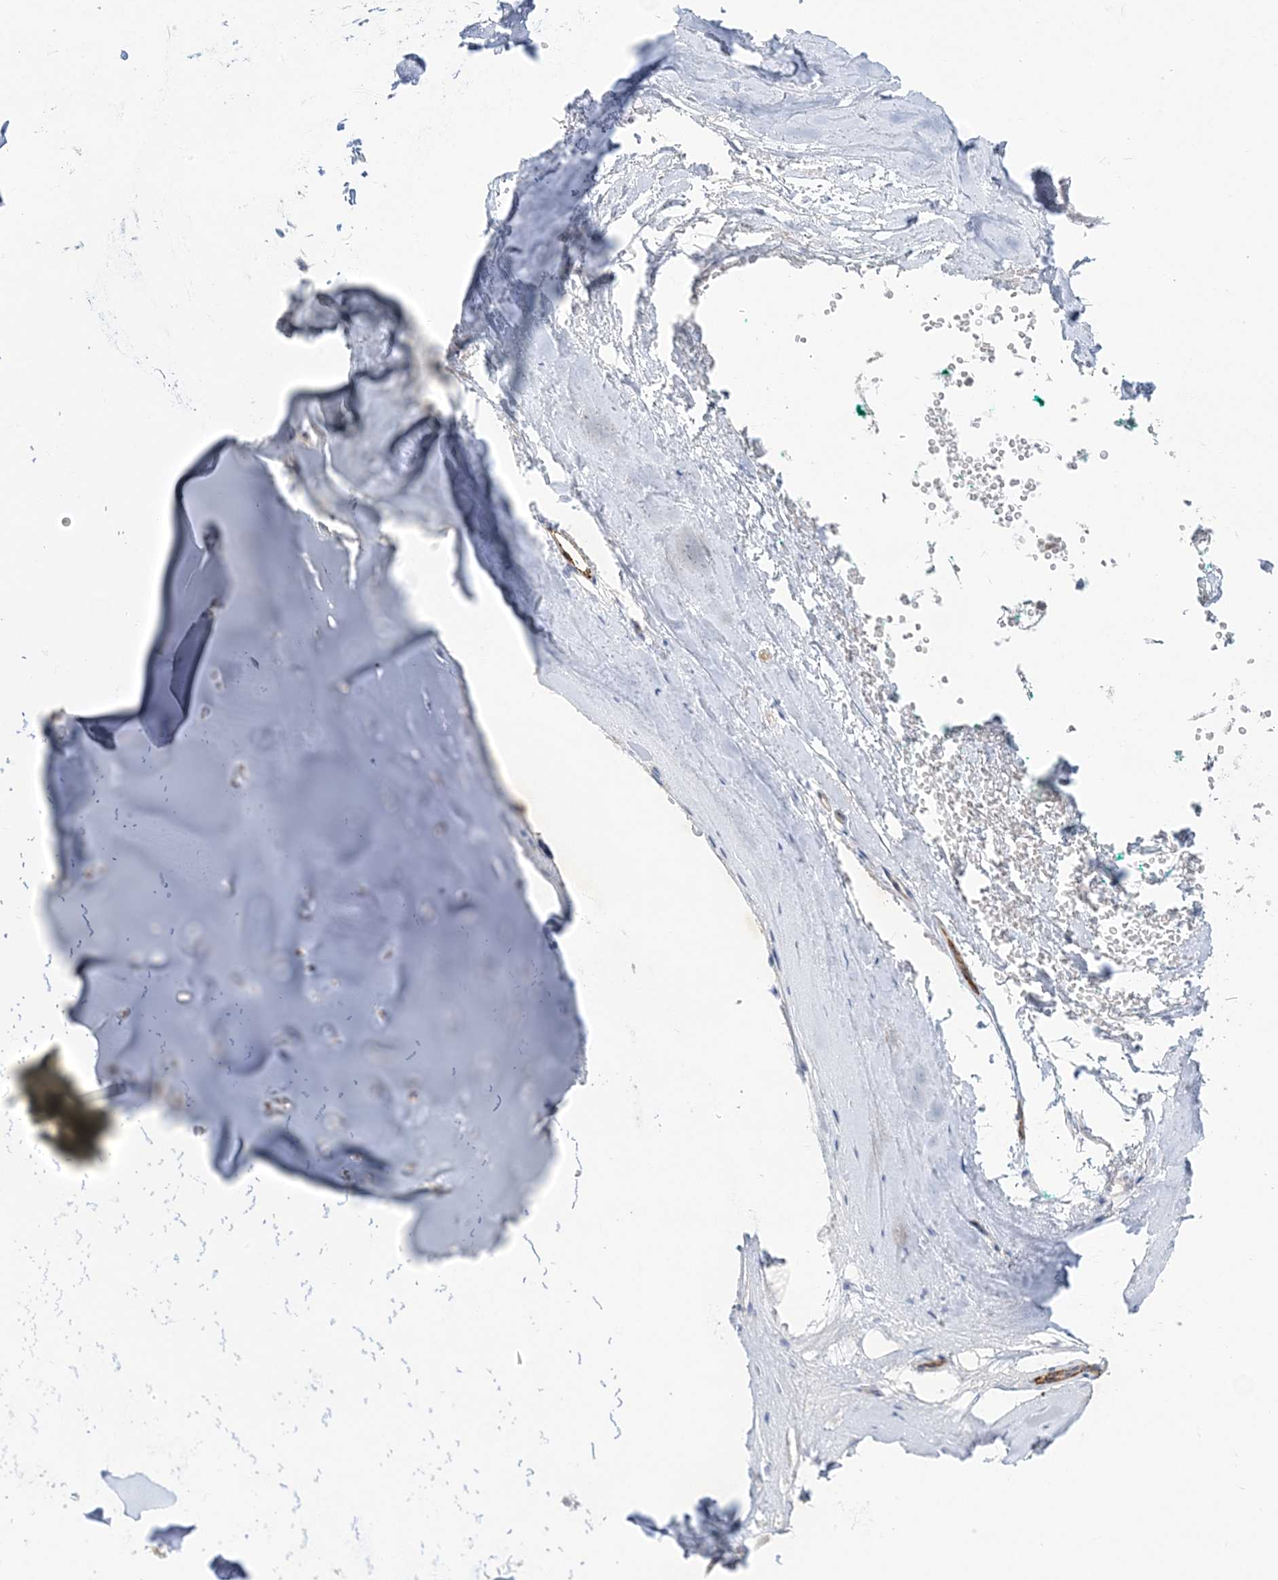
{"staining": {"intensity": "negative", "quantity": "none", "location": "none"}, "tissue": "adipose tissue", "cell_type": "Adipocytes", "image_type": "normal", "snomed": [{"axis": "morphology", "description": "Normal tissue, NOS"}, {"axis": "morphology", "description": "Basal cell carcinoma"}, {"axis": "topography", "description": "Cartilage tissue"}, {"axis": "topography", "description": "Nasopharynx"}, {"axis": "topography", "description": "Oral tissue"}], "caption": "Histopathology image shows no significant protein staining in adipocytes of unremarkable adipose tissue. (Brightfield microscopy of DAB immunohistochemistry at high magnification).", "gene": "INPP1", "patient": {"sex": "female", "age": 77}}